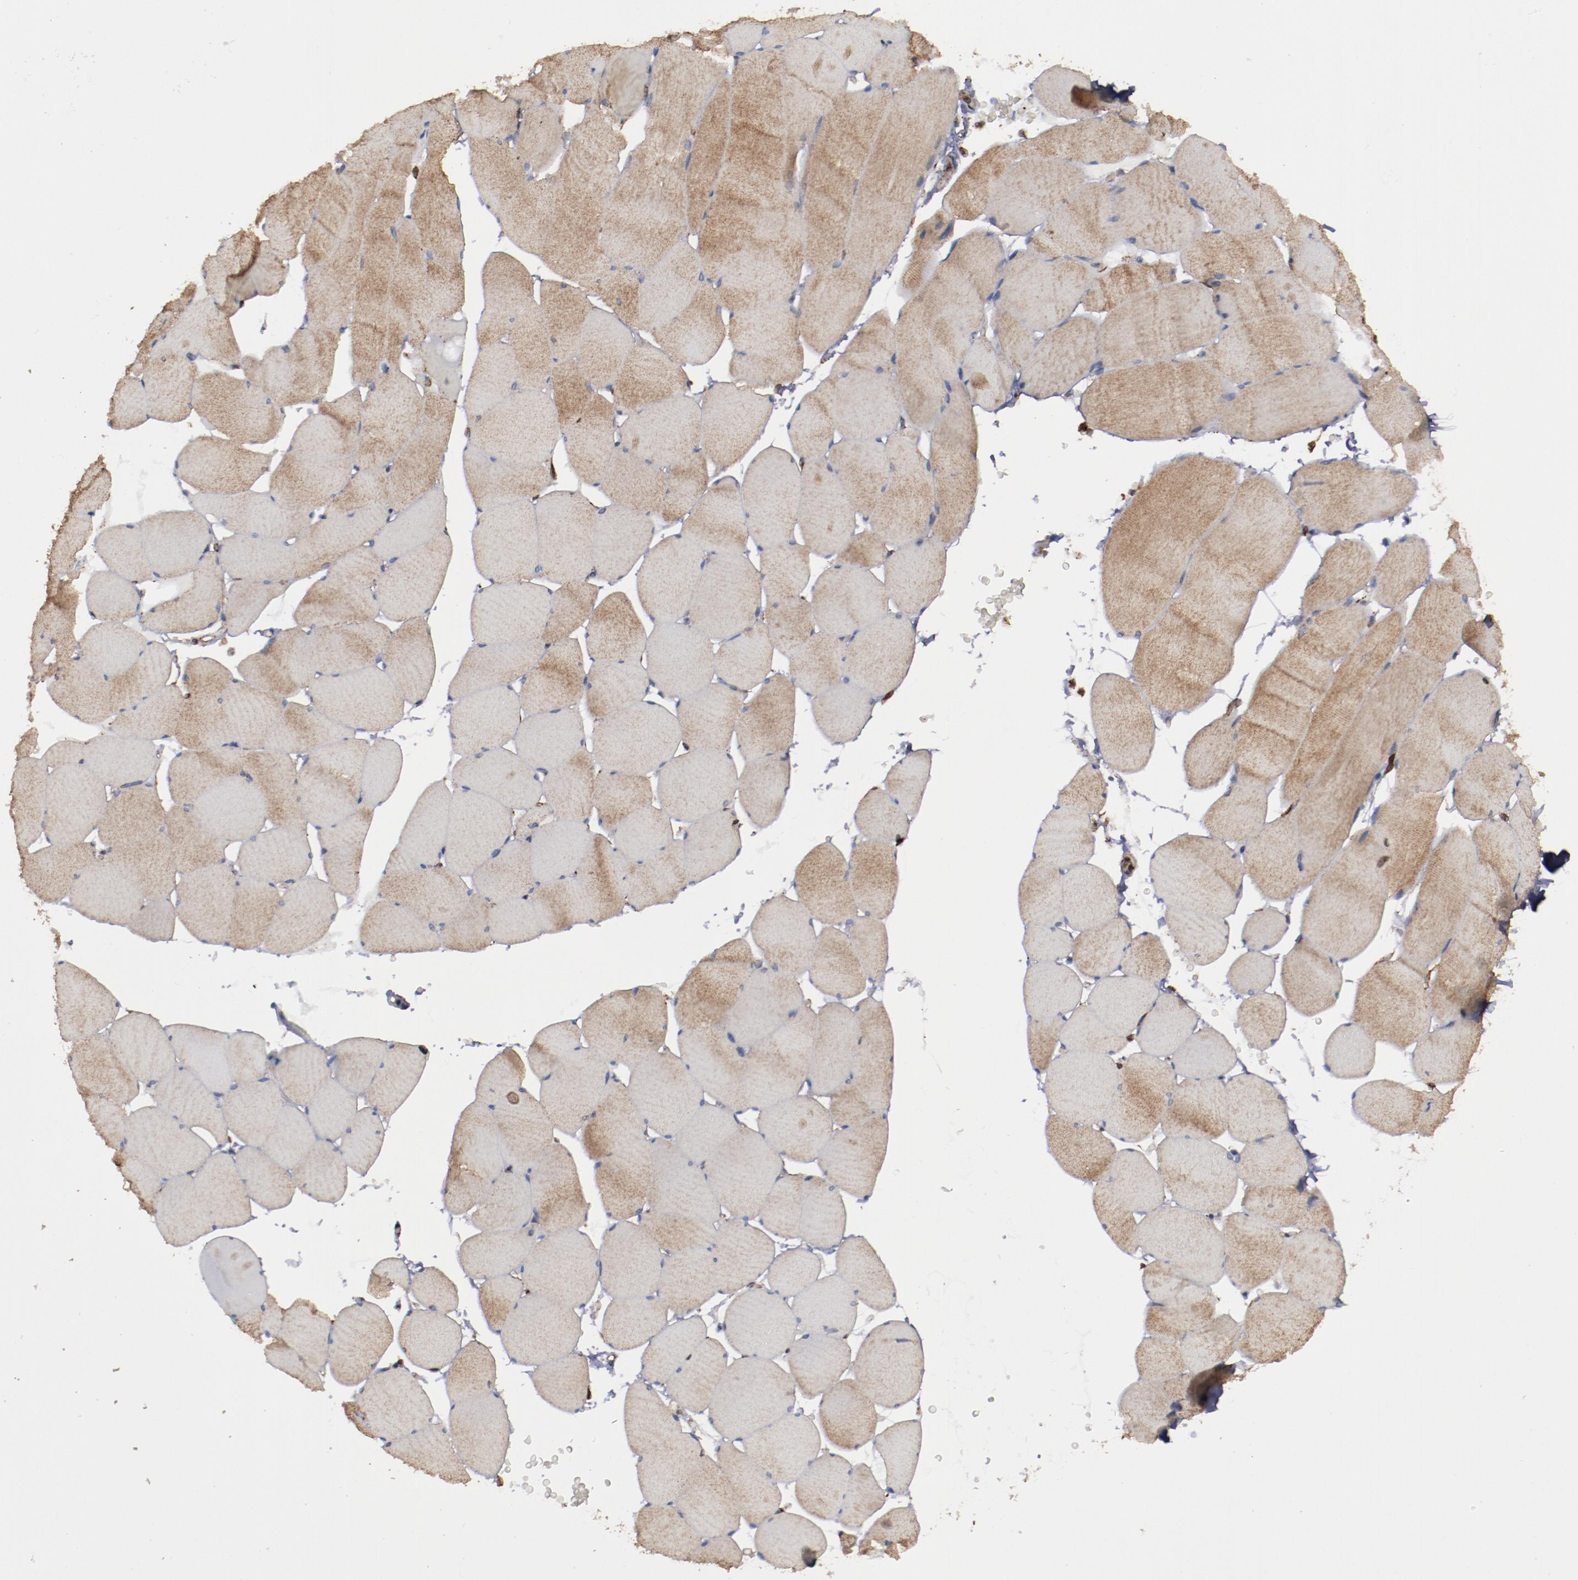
{"staining": {"intensity": "weak", "quantity": "25%-75%", "location": "cytoplasmic/membranous"}, "tissue": "skeletal muscle", "cell_type": "Myocytes", "image_type": "normal", "snomed": [{"axis": "morphology", "description": "Normal tissue, NOS"}, {"axis": "topography", "description": "Skeletal muscle"}], "caption": "DAB (3,3'-diaminobenzidine) immunohistochemical staining of unremarkable skeletal muscle shows weak cytoplasmic/membranous protein staining in about 25%-75% of myocytes. (Stains: DAB in brown, nuclei in blue, Microscopy: brightfield microscopy at high magnification).", "gene": "ERLIN2", "patient": {"sex": "male", "age": 62}}